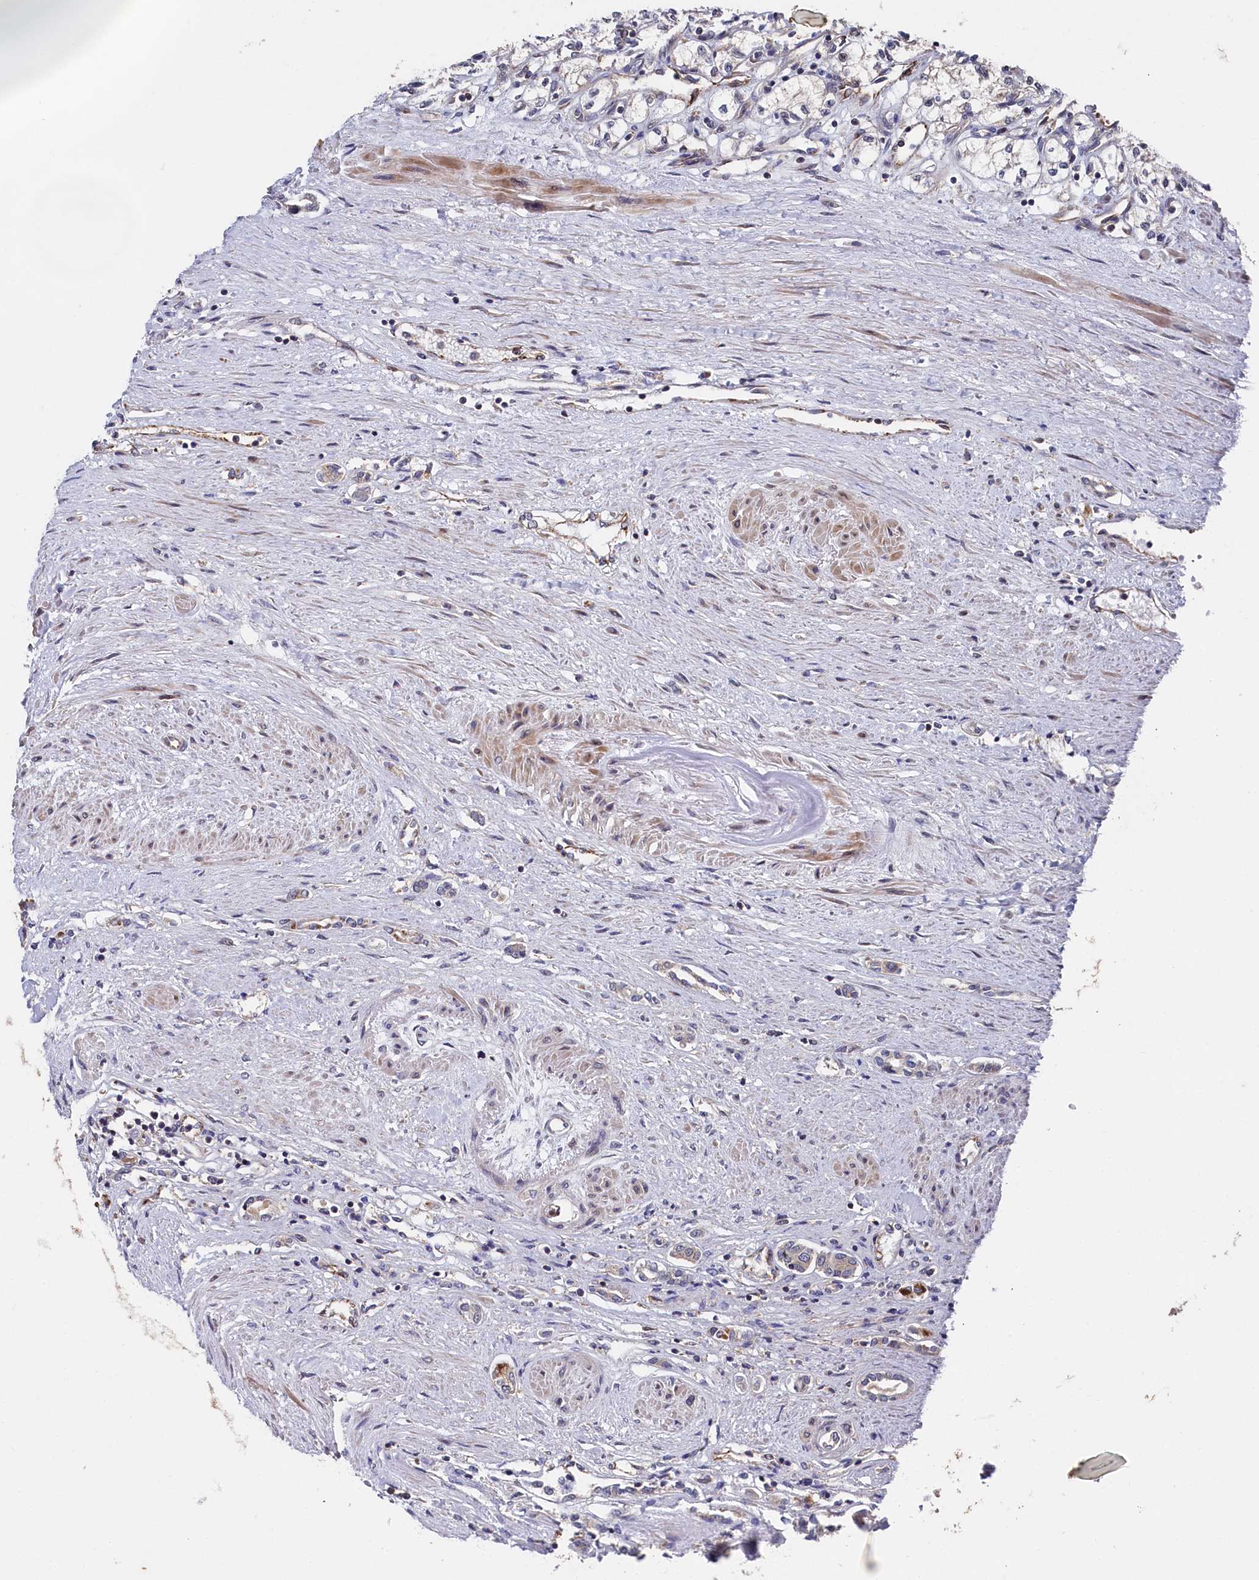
{"staining": {"intensity": "moderate", "quantity": "<25%", "location": "cytoplasmic/membranous"}, "tissue": "renal cancer", "cell_type": "Tumor cells", "image_type": "cancer", "snomed": [{"axis": "morphology", "description": "Adenocarcinoma, NOS"}, {"axis": "topography", "description": "Kidney"}], "caption": "IHC micrograph of human renal adenocarcinoma stained for a protein (brown), which displays low levels of moderate cytoplasmic/membranous positivity in approximately <25% of tumor cells.", "gene": "SUPV3L1", "patient": {"sex": "male", "age": 59}}